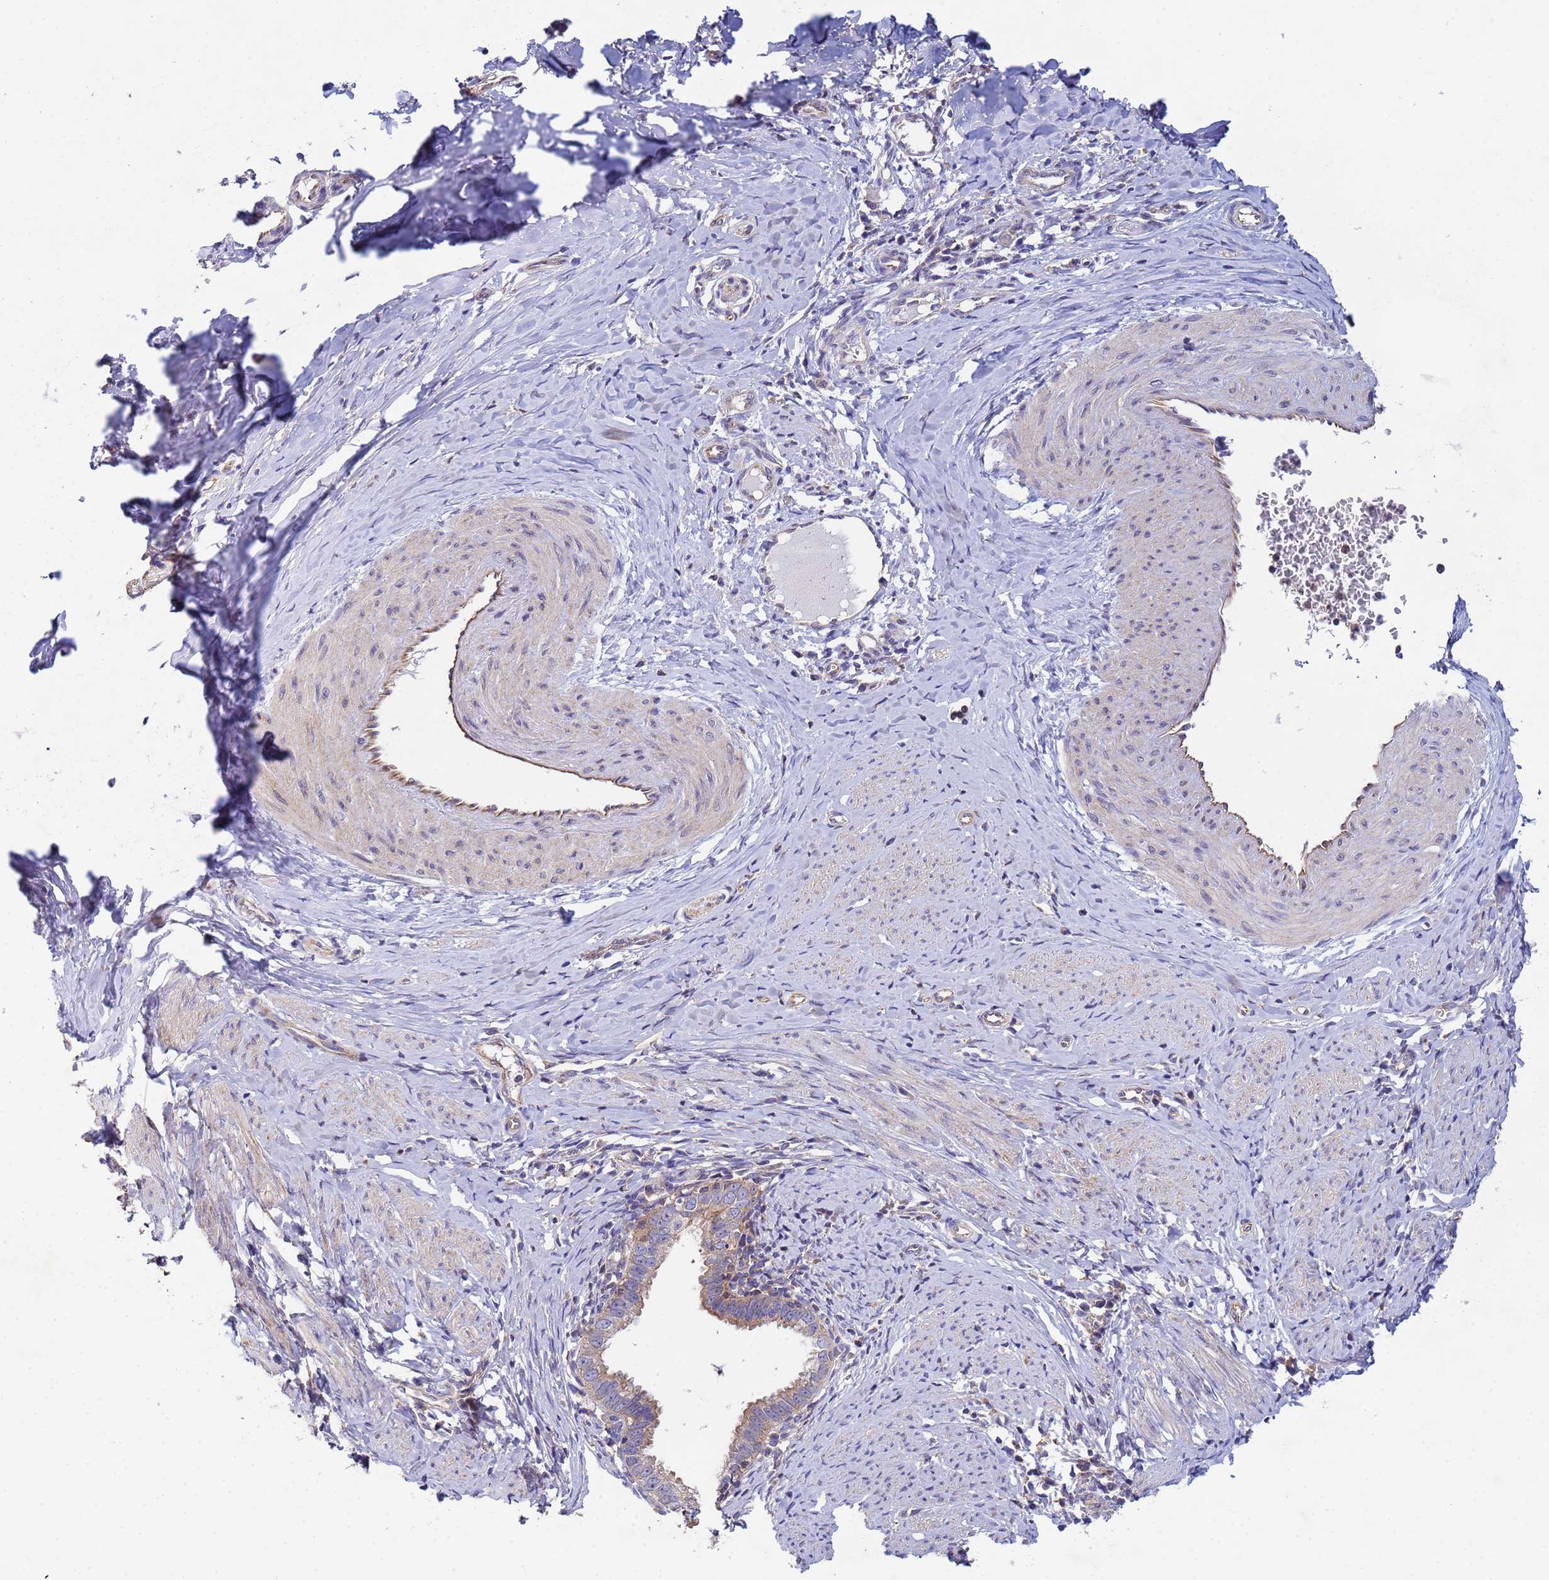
{"staining": {"intensity": "weak", "quantity": ">75%", "location": "cytoplasmic/membranous"}, "tissue": "cervical cancer", "cell_type": "Tumor cells", "image_type": "cancer", "snomed": [{"axis": "morphology", "description": "Adenocarcinoma, NOS"}, {"axis": "topography", "description": "Cervix"}], "caption": "Human cervical cancer (adenocarcinoma) stained with a protein marker demonstrates weak staining in tumor cells.", "gene": "CDC34", "patient": {"sex": "female", "age": 36}}